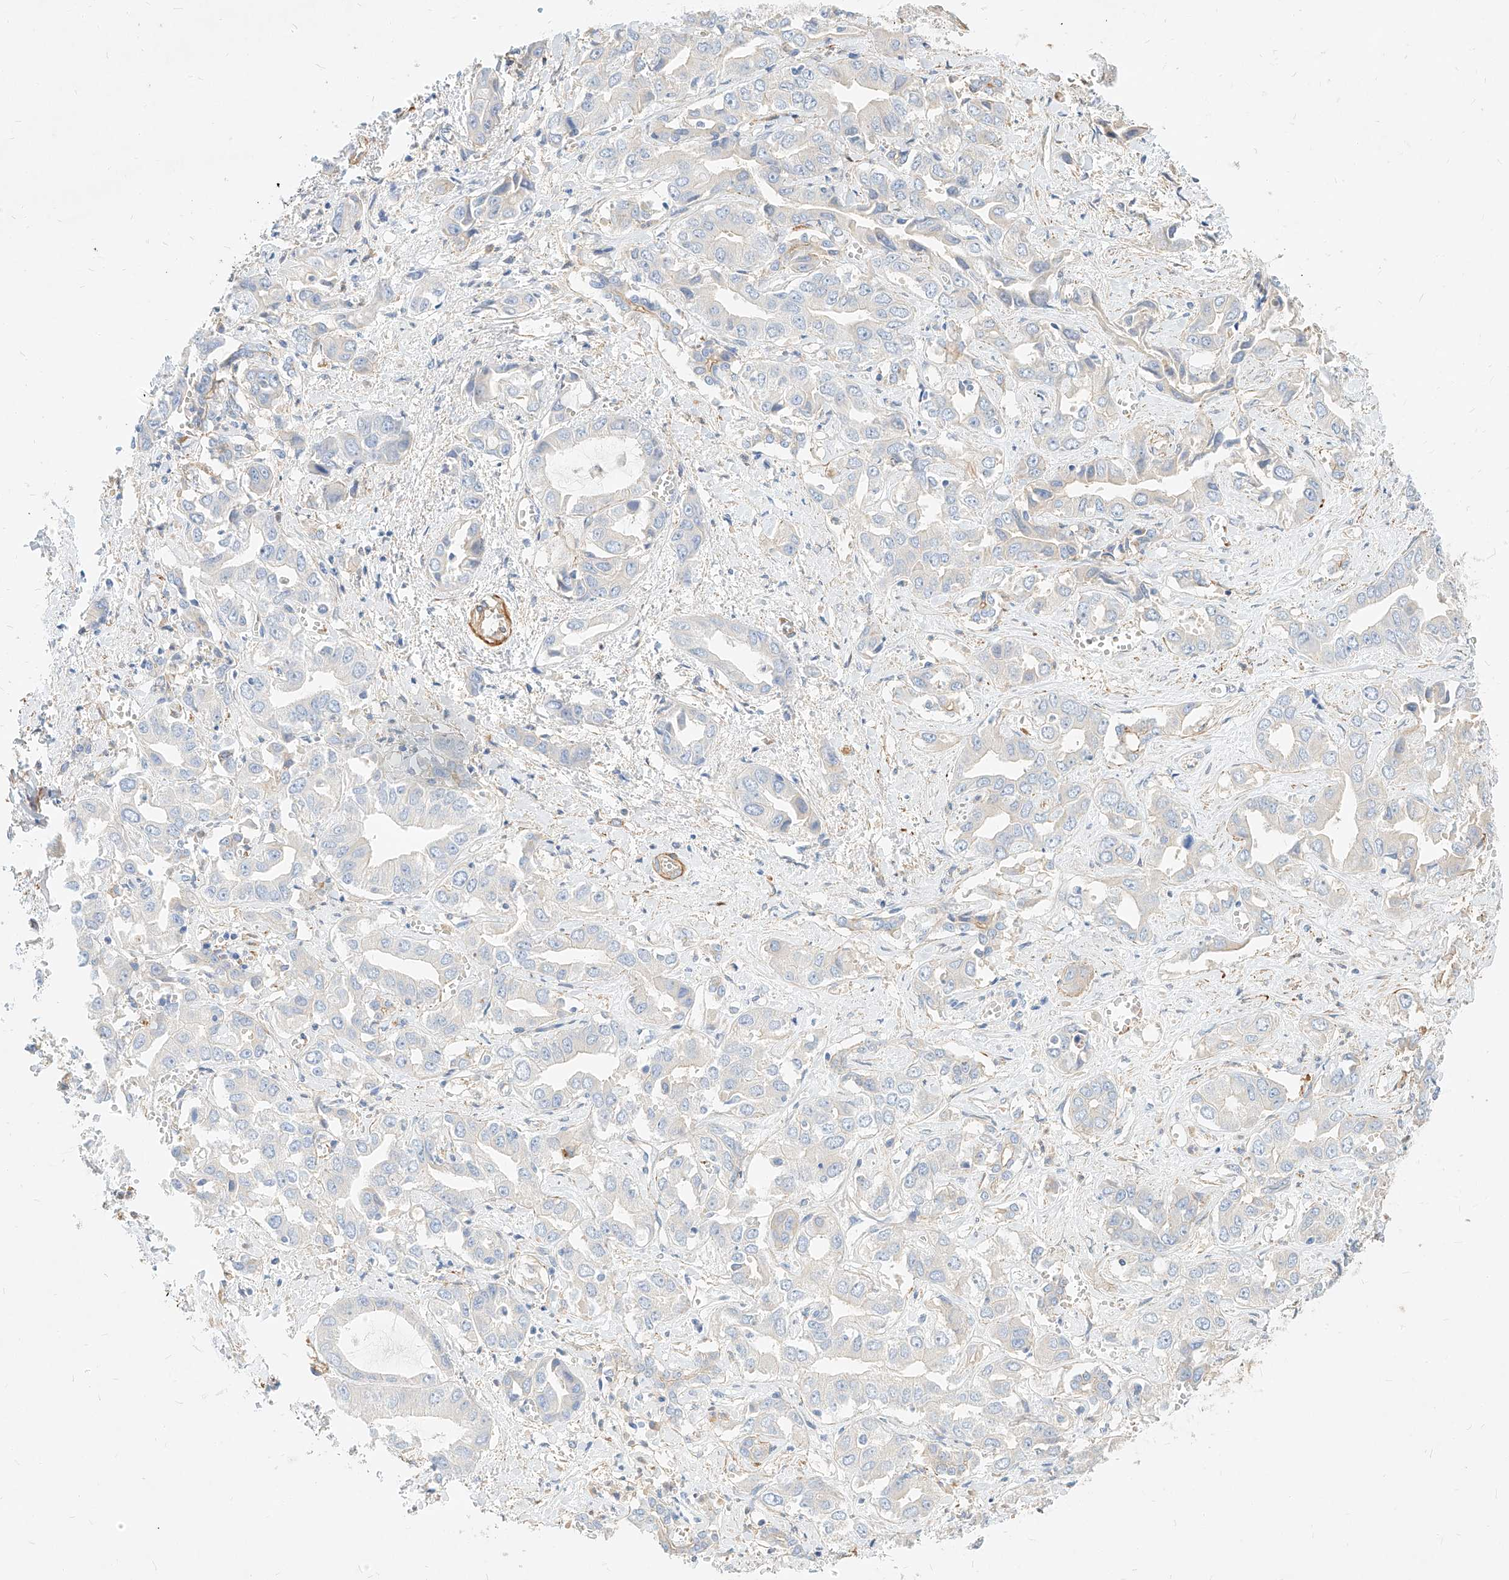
{"staining": {"intensity": "negative", "quantity": "none", "location": "none"}, "tissue": "liver cancer", "cell_type": "Tumor cells", "image_type": "cancer", "snomed": [{"axis": "morphology", "description": "Cholangiocarcinoma"}, {"axis": "topography", "description": "Liver"}], "caption": "Immunohistochemical staining of liver cancer displays no significant expression in tumor cells.", "gene": "KCNH5", "patient": {"sex": "female", "age": 52}}